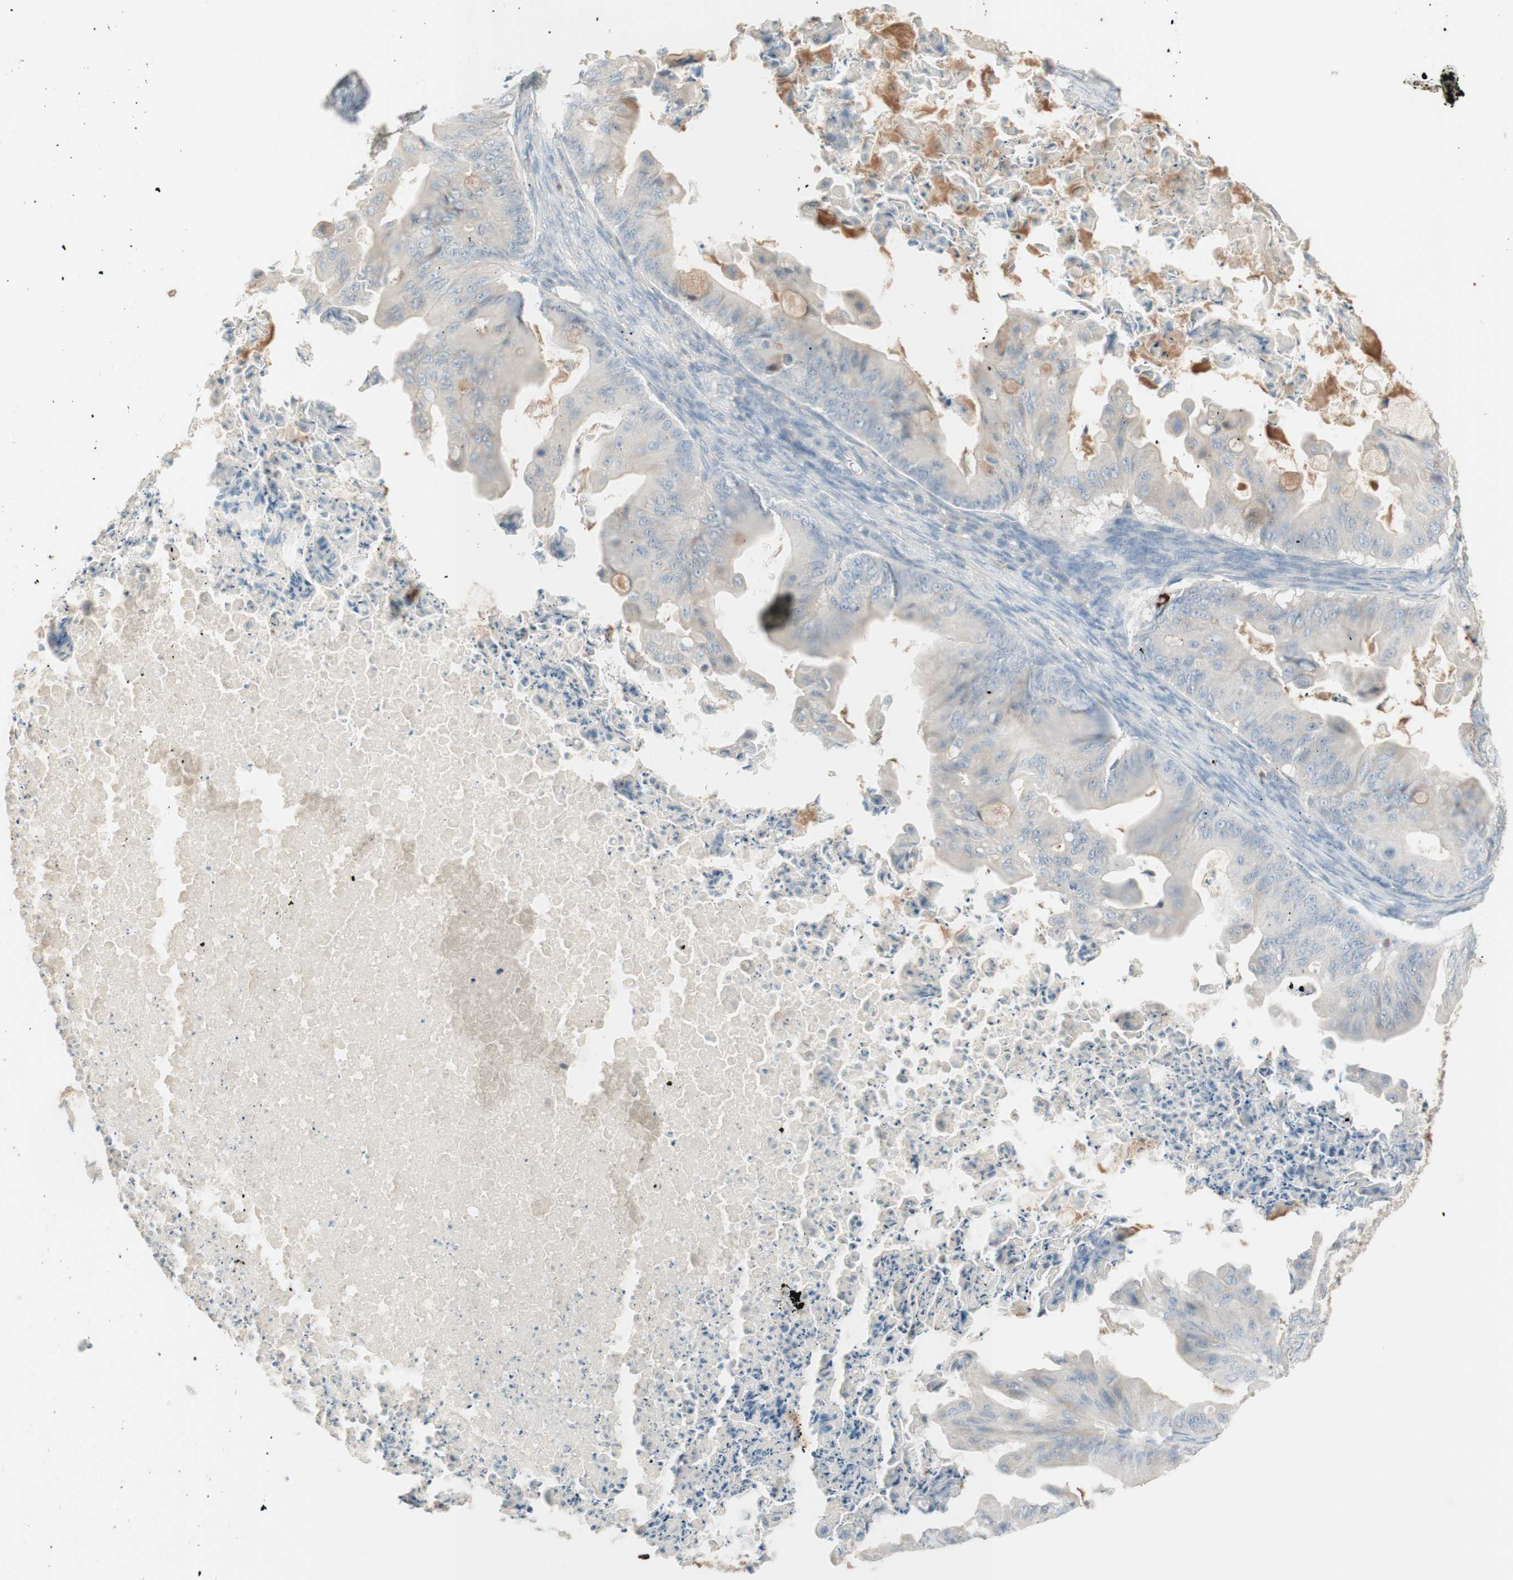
{"staining": {"intensity": "negative", "quantity": "none", "location": "none"}, "tissue": "ovarian cancer", "cell_type": "Tumor cells", "image_type": "cancer", "snomed": [{"axis": "morphology", "description": "Cystadenocarcinoma, mucinous, NOS"}, {"axis": "topography", "description": "Ovary"}], "caption": "The immunohistochemistry image has no significant staining in tumor cells of mucinous cystadenocarcinoma (ovarian) tissue.", "gene": "IFNG", "patient": {"sex": "female", "age": 37}}